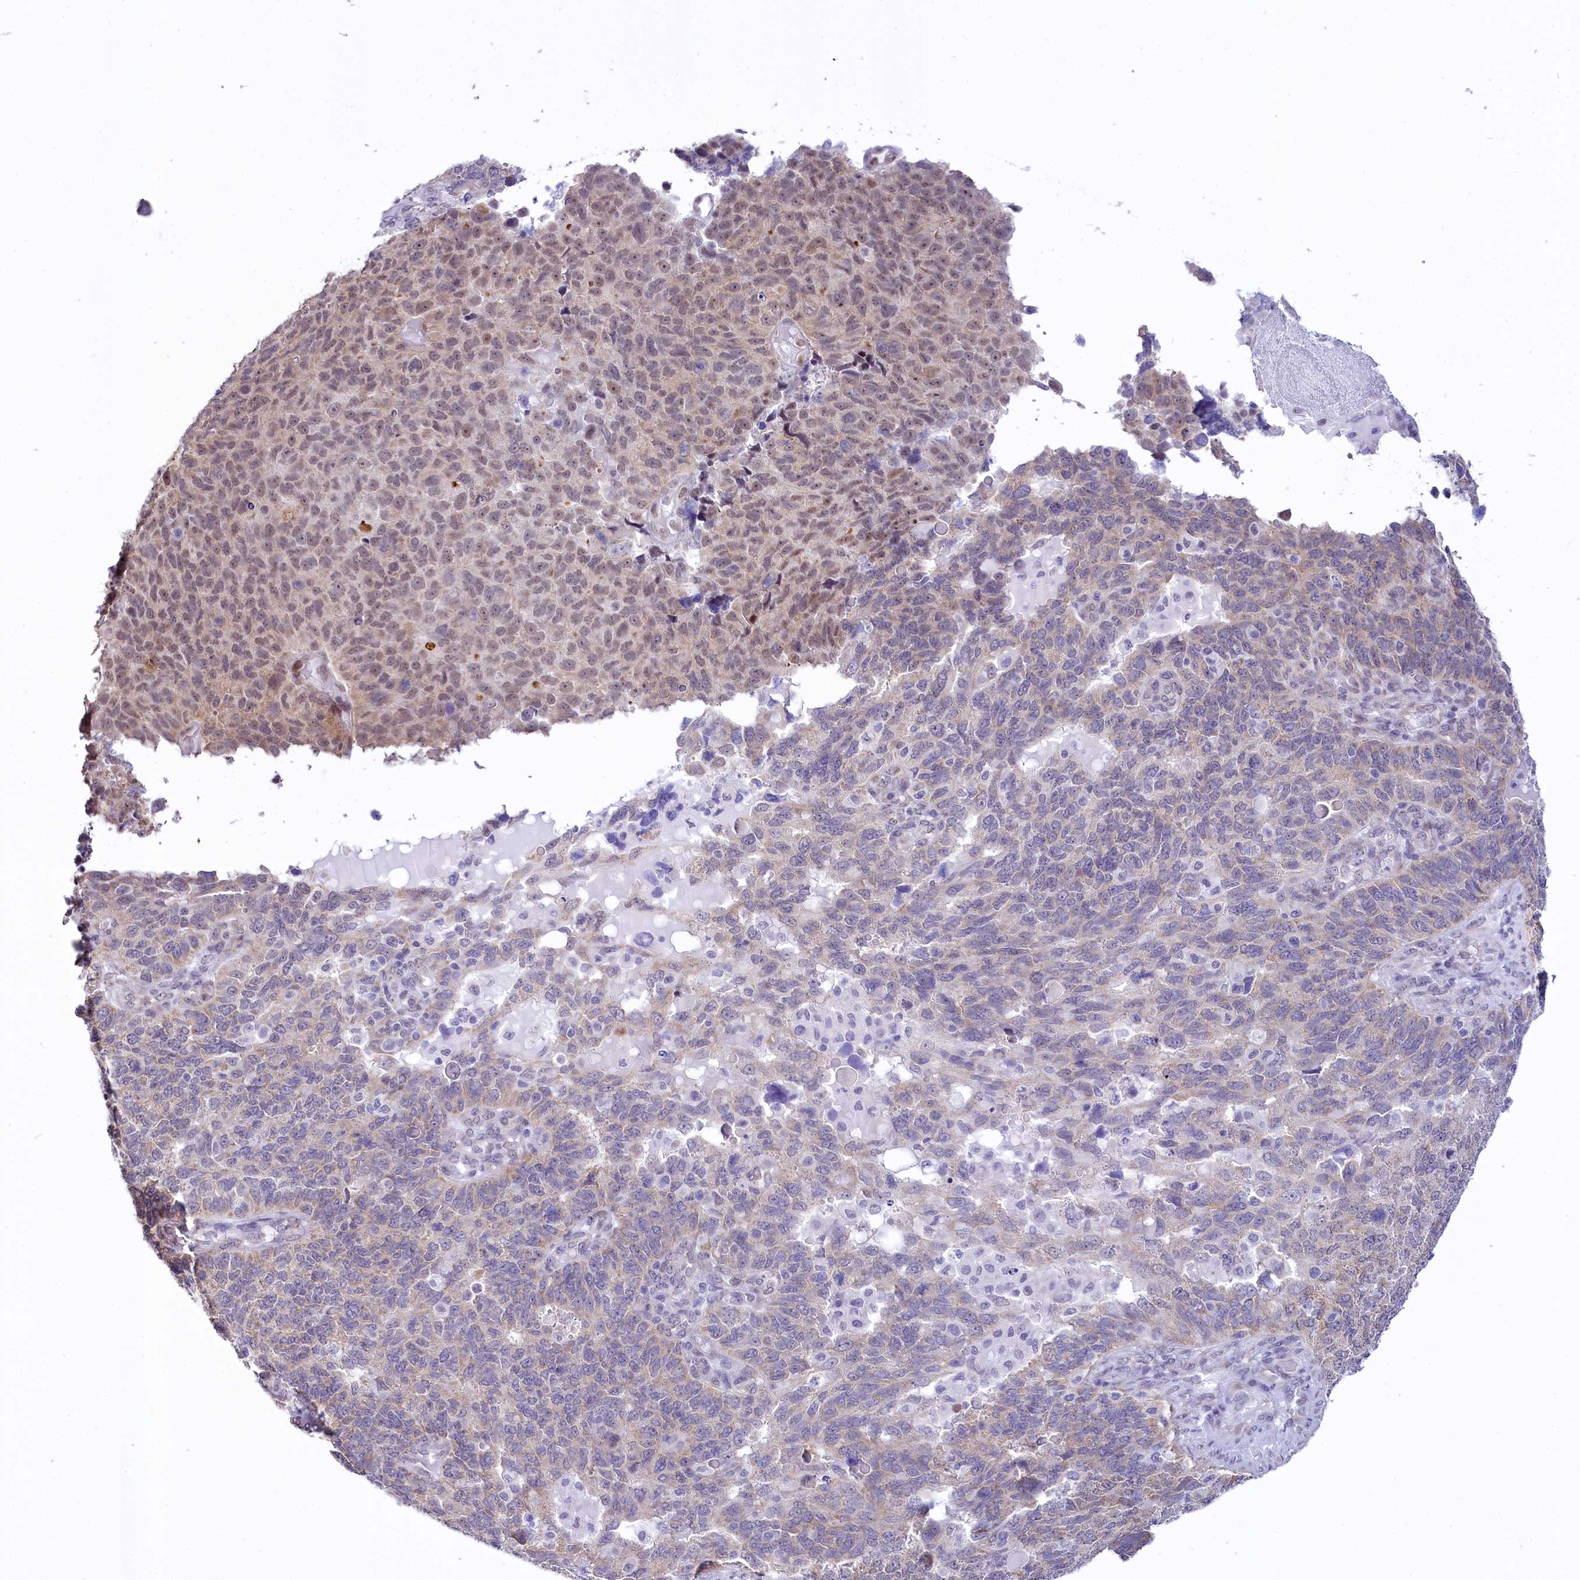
{"staining": {"intensity": "weak", "quantity": "25%-75%", "location": "cytoplasmic/membranous,nuclear"}, "tissue": "endometrial cancer", "cell_type": "Tumor cells", "image_type": "cancer", "snomed": [{"axis": "morphology", "description": "Adenocarcinoma, NOS"}, {"axis": "topography", "description": "Endometrium"}], "caption": "Protein expression analysis of human endometrial adenocarcinoma reveals weak cytoplasmic/membranous and nuclear staining in about 25%-75% of tumor cells.", "gene": "SPATS2", "patient": {"sex": "female", "age": 66}}